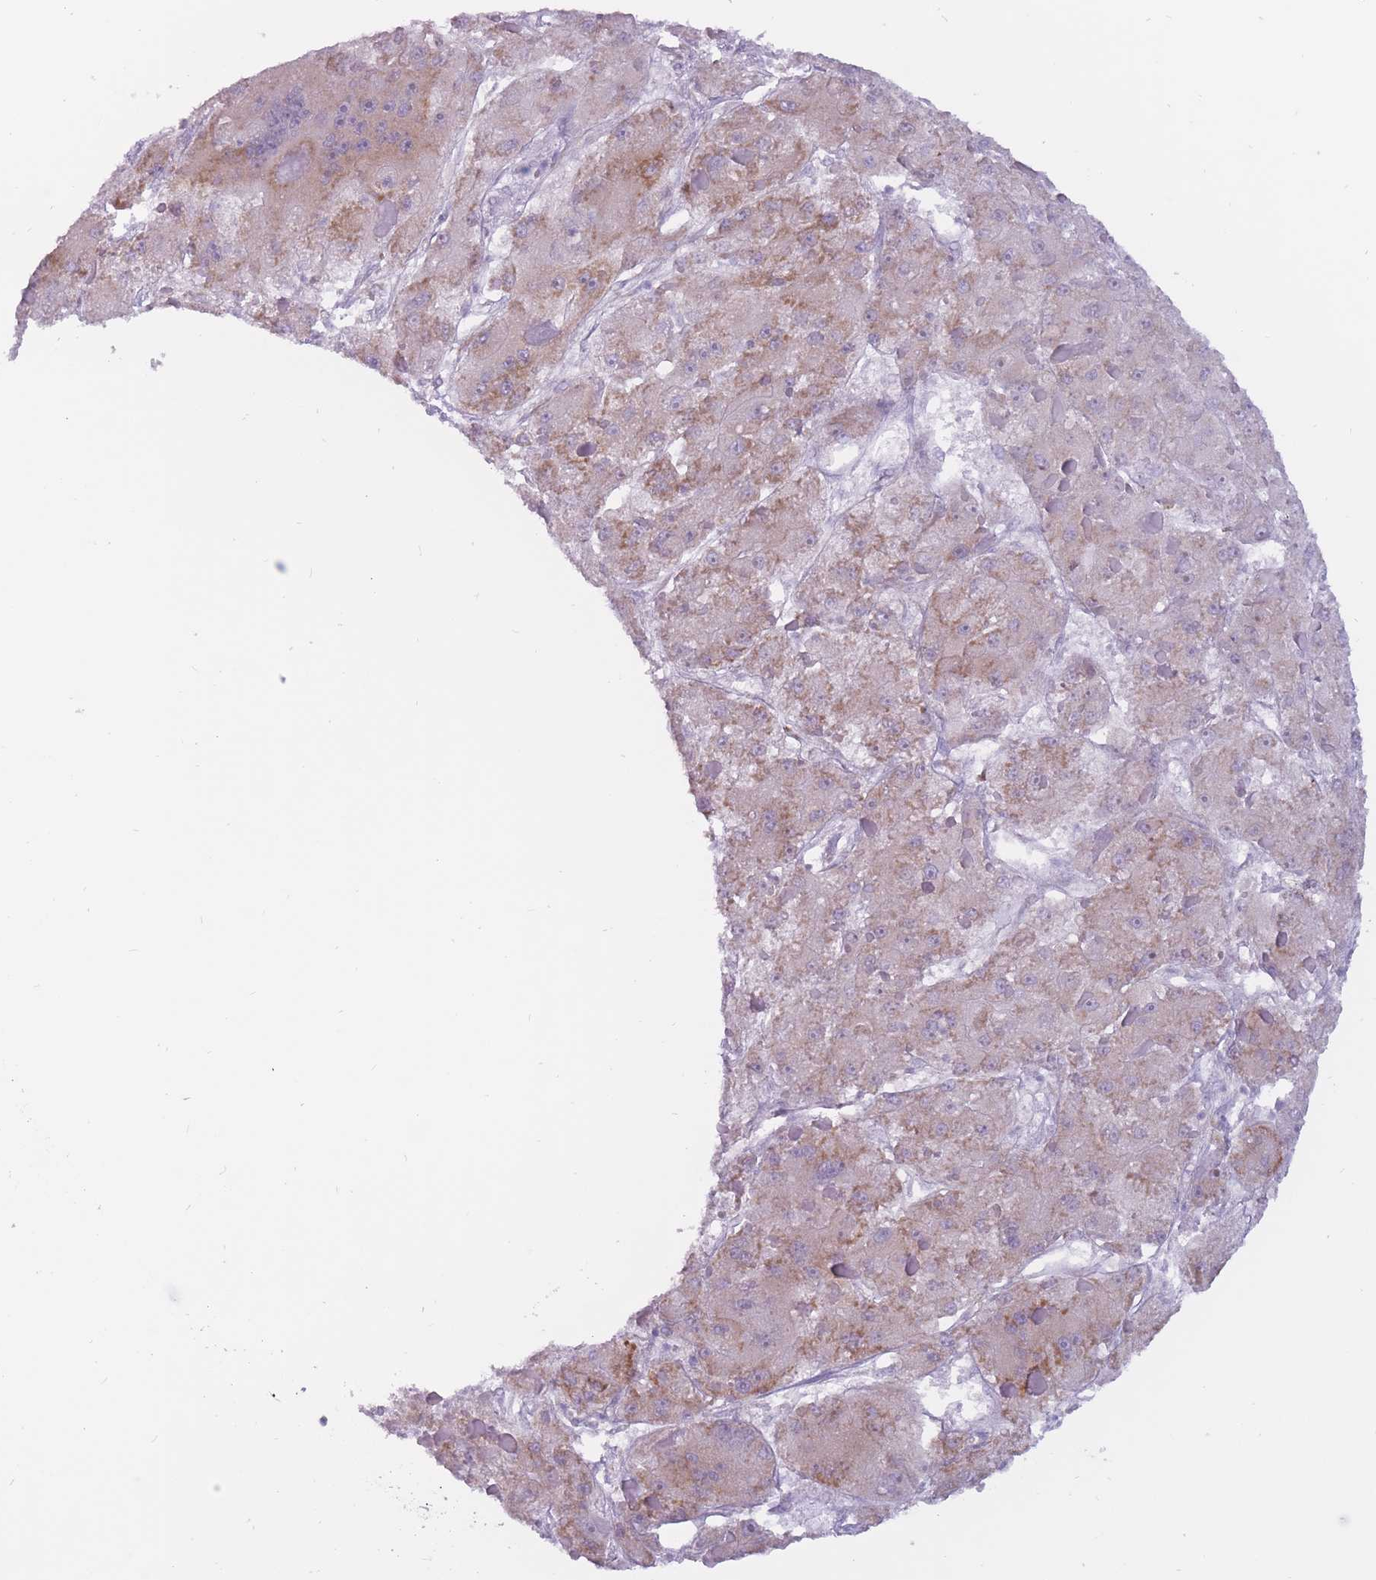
{"staining": {"intensity": "weak", "quantity": "25%-75%", "location": "cytoplasmic/membranous"}, "tissue": "liver cancer", "cell_type": "Tumor cells", "image_type": "cancer", "snomed": [{"axis": "morphology", "description": "Carcinoma, Hepatocellular, NOS"}, {"axis": "topography", "description": "Liver"}], "caption": "Liver hepatocellular carcinoma stained for a protein demonstrates weak cytoplasmic/membranous positivity in tumor cells. (DAB (3,3'-diaminobenzidine) = brown stain, brightfield microscopy at high magnification).", "gene": "RPL18", "patient": {"sex": "female", "age": 73}}